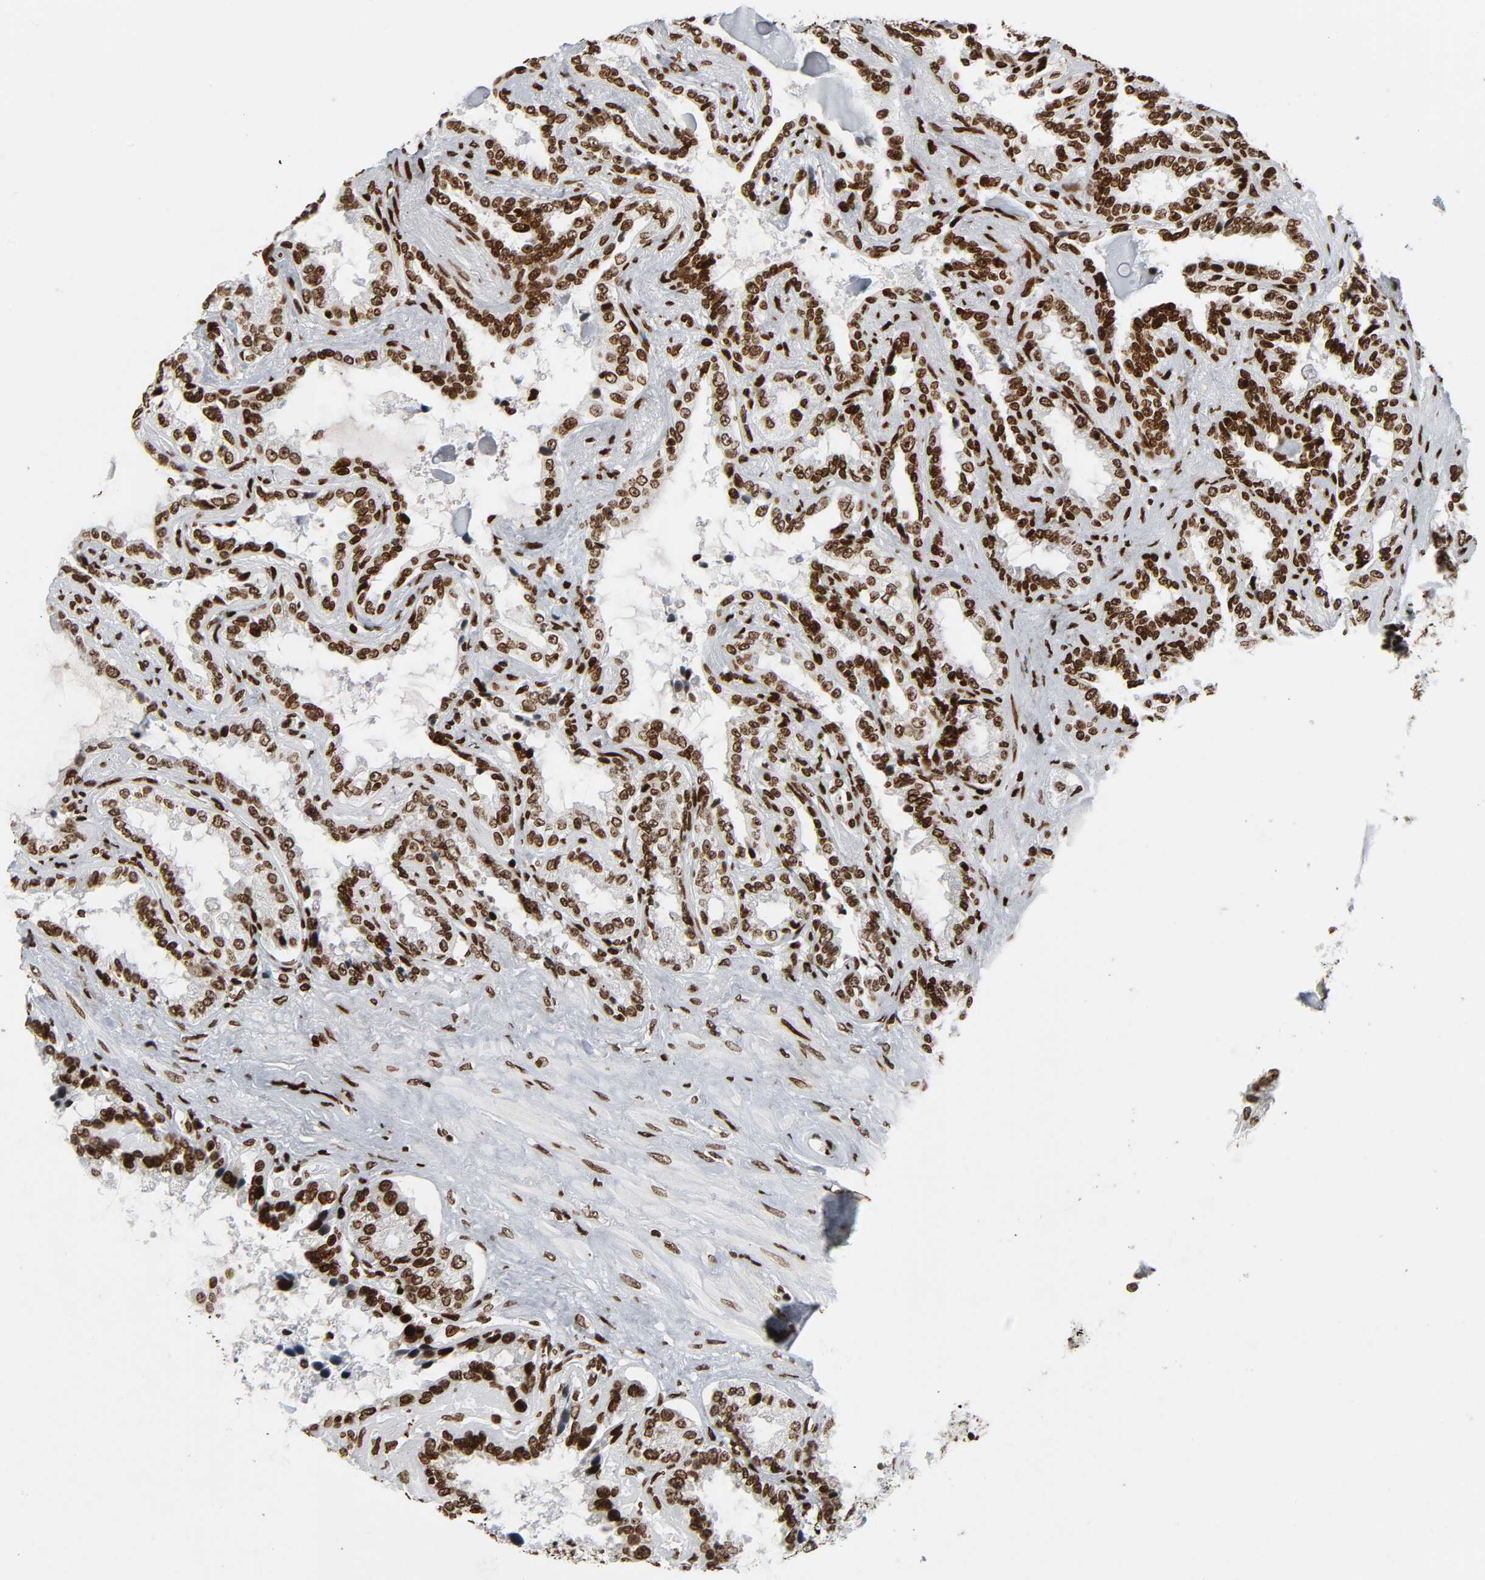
{"staining": {"intensity": "moderate", "quantity": ">75%", "location": "nuclear"}, "tissue": "seminal vesicle", "cell_type": "Glandular cells", "image_type": "normal", "snomed": [{"axis": "morphology", "description": "Normal tissue, NOS"}, {"axis": "morphology", "description": "Inflammation, NOS"}, {"axis": "topography", "description": "Urinary bladder"}, {"axis": "topography", "description": "Prostate"}, {"axis": "topography", "description": "Seminal veicle"}], "caption": "Immunohistochemical staining of unremarkable seminal vesicle shows >75% levels of moderate nuclear protein positivity in about >75% of glandular cells.", "gene": "RXRA", "patient": {"sex": "male", "age": 82}}